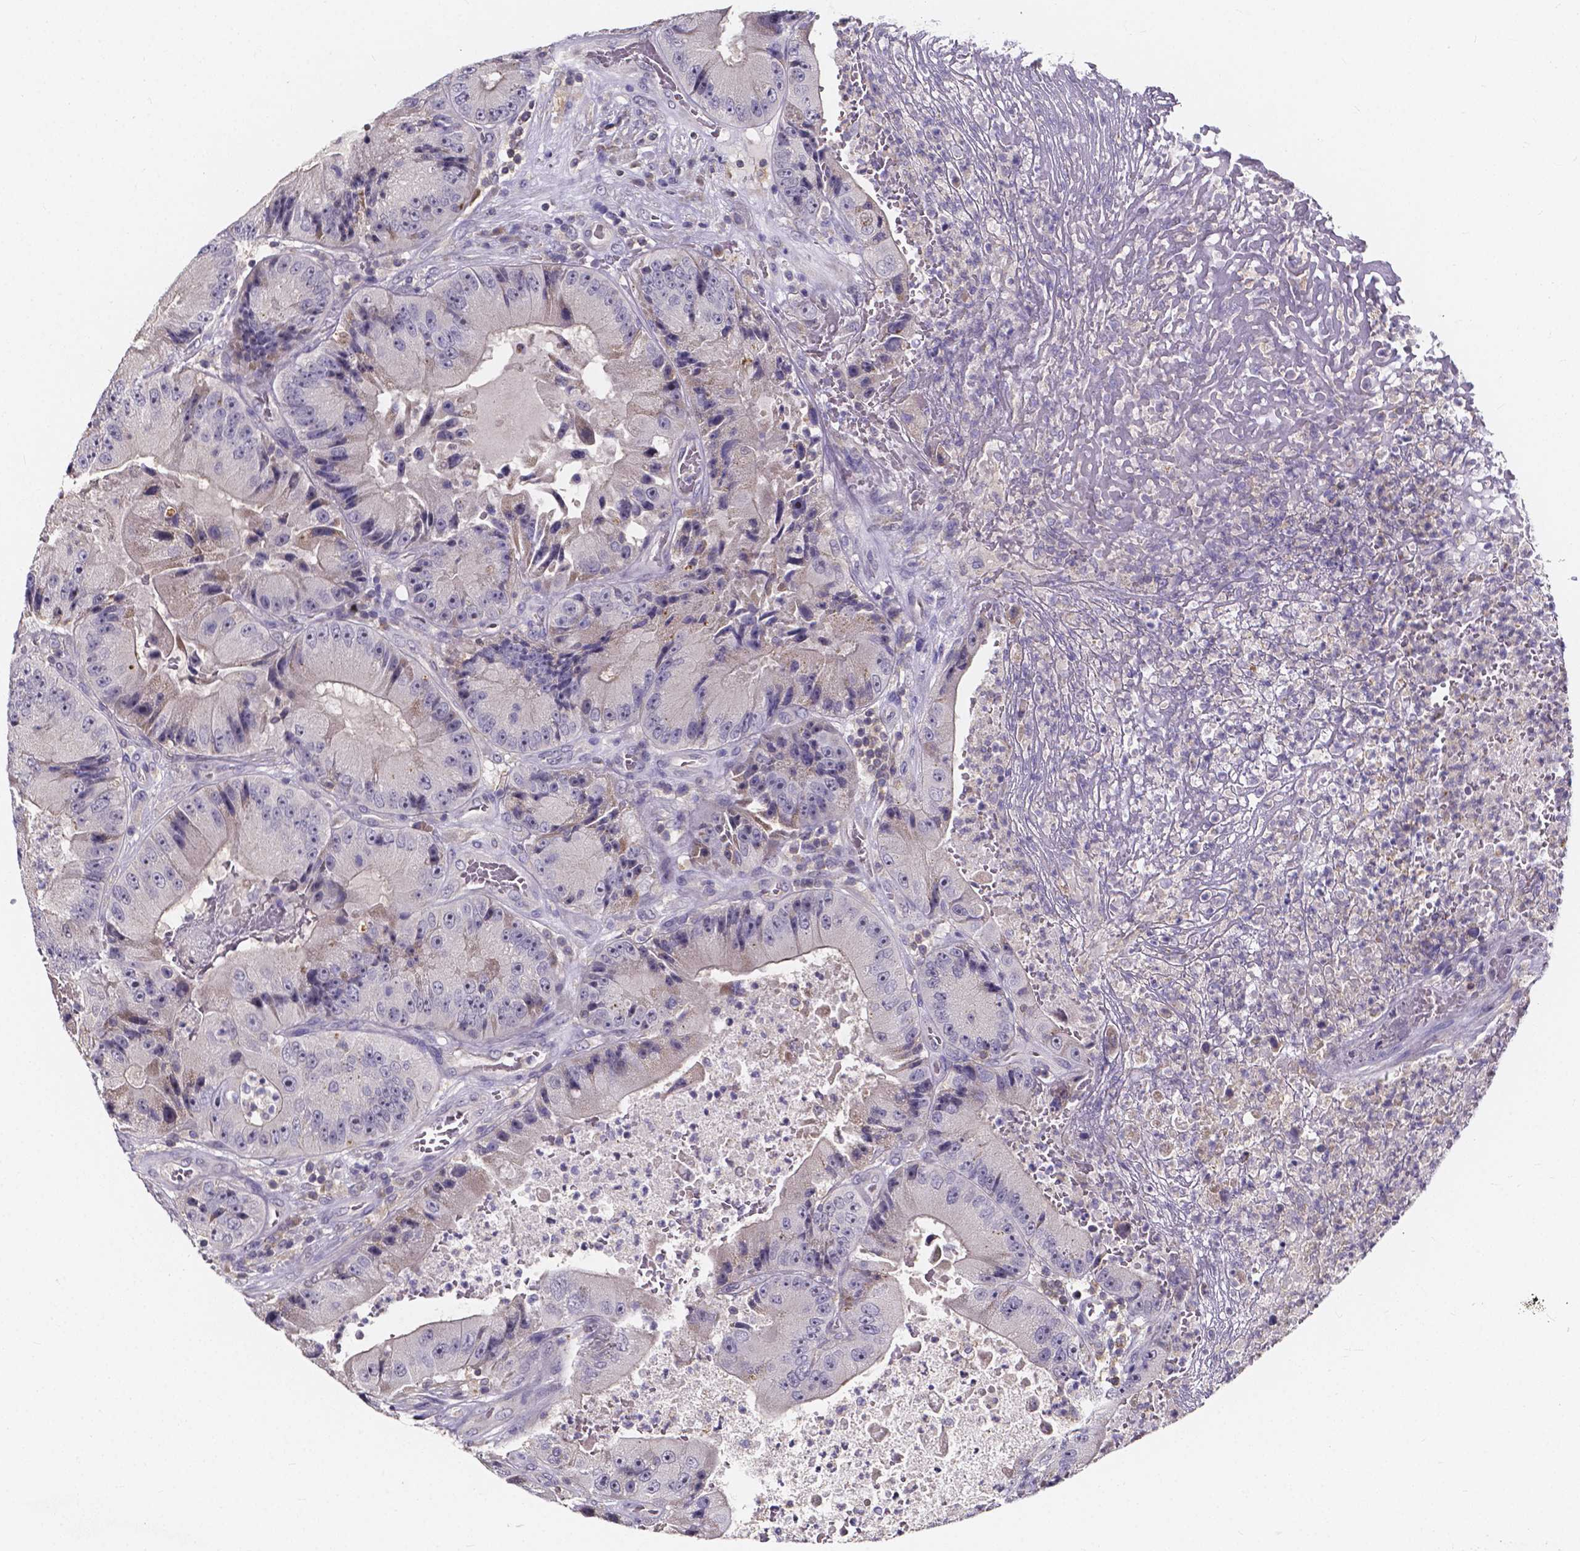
{"staining": {"intensity": "negative", "quantity": "none", "location": "none"}, "tissue": "colorectal cancer", "cell_type": "Tumor cells", "image_type": "cancer", "snomed": [{"axis": "morphology", "description": "Adenocarcinoma, NOS"}, {"axis": "topography", "description": "Colon"}], "caption": "The immunohistochemistry image has no significant positivity in tumor cells of colorectal cancer tissue.", "gene": "SPOCD1", "patient": {"sex": "female", "age": 86}}